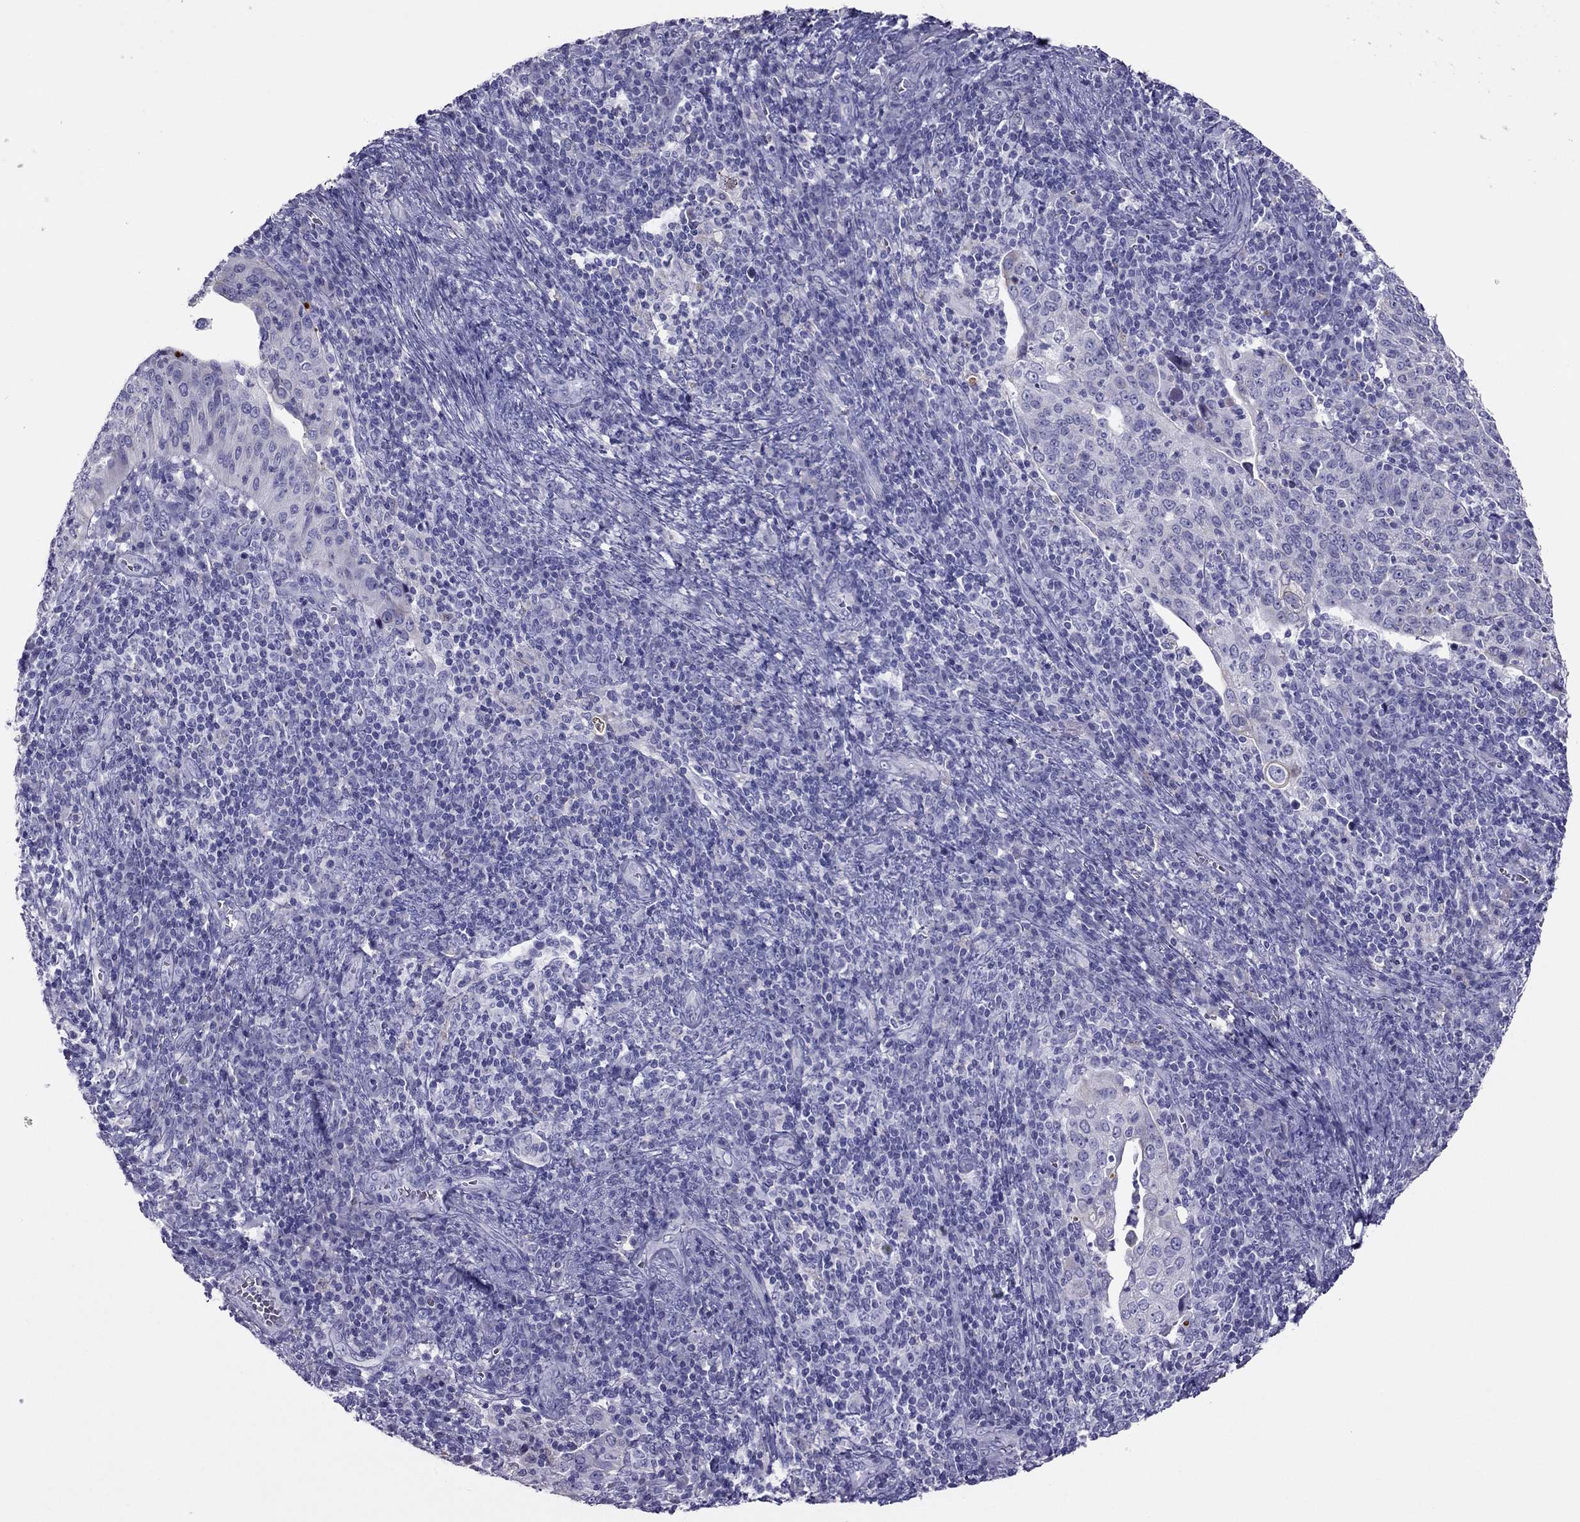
{"staining": {"intensity": "negative", "quantity": "none", "location": "none"}, "tissue": "cervical cancer", "cell_type": "Tumor cells", "image_type": "cancer", "snomed": [{"axis": "morphology", "description": "Squamous cell carcinoma, NOS"}, {"axis": "topography", "description": "Cervix"}], "caption": "Immunohistochemistry (IHC) micrograph of neoplastic tissue: human cervical cancer (squamous cell carcinoma) stained with DAB exhibits no significant protein expression in tumor cells.", "gene": "MAEL", "patient": {"sex": "female", "age": 39}}